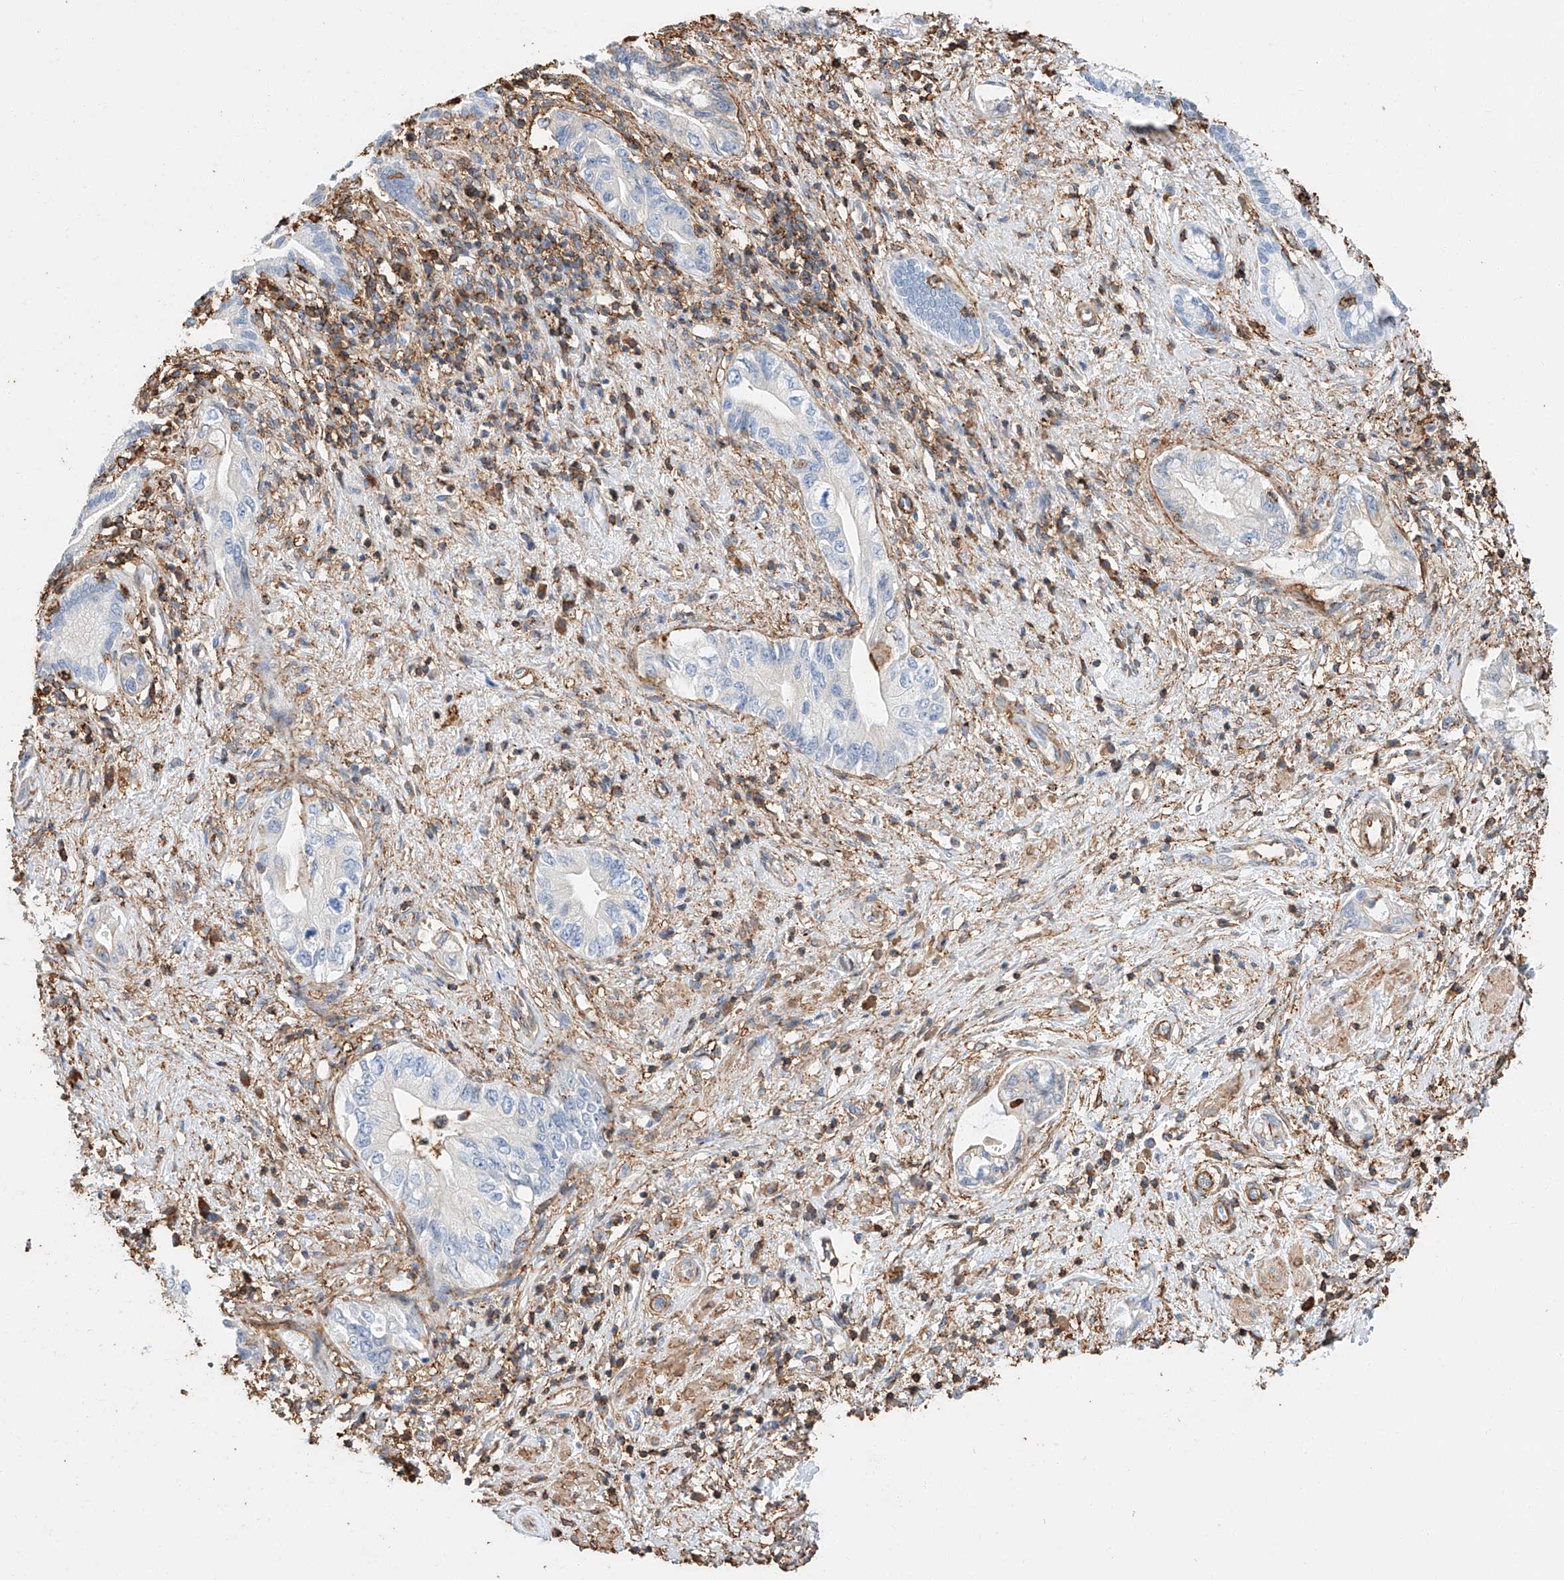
{"staining": {"intensity": "moderate", "quantity": "<25%", "location": "cytoplasmic/membranous"}, "tissue": "pancreatic cancer", "cell_type": "Tumor cells", "image_type": "cancer", "snomed": [{"axis": "morphology", "description": "Adenocarcinoma, NOS"}, {"axis": "topography", "description": "Pancreas"}], "caption": "DAB (3,3'-diaminobenzidine) immunohistochemical staining of human pancreatic cancer displays moderate cytoplasmic/membranous protein positivity in approximately <25% of tumor cells.", "gene": "WFS1", "patient": {"sex": "female", "age": 73}}